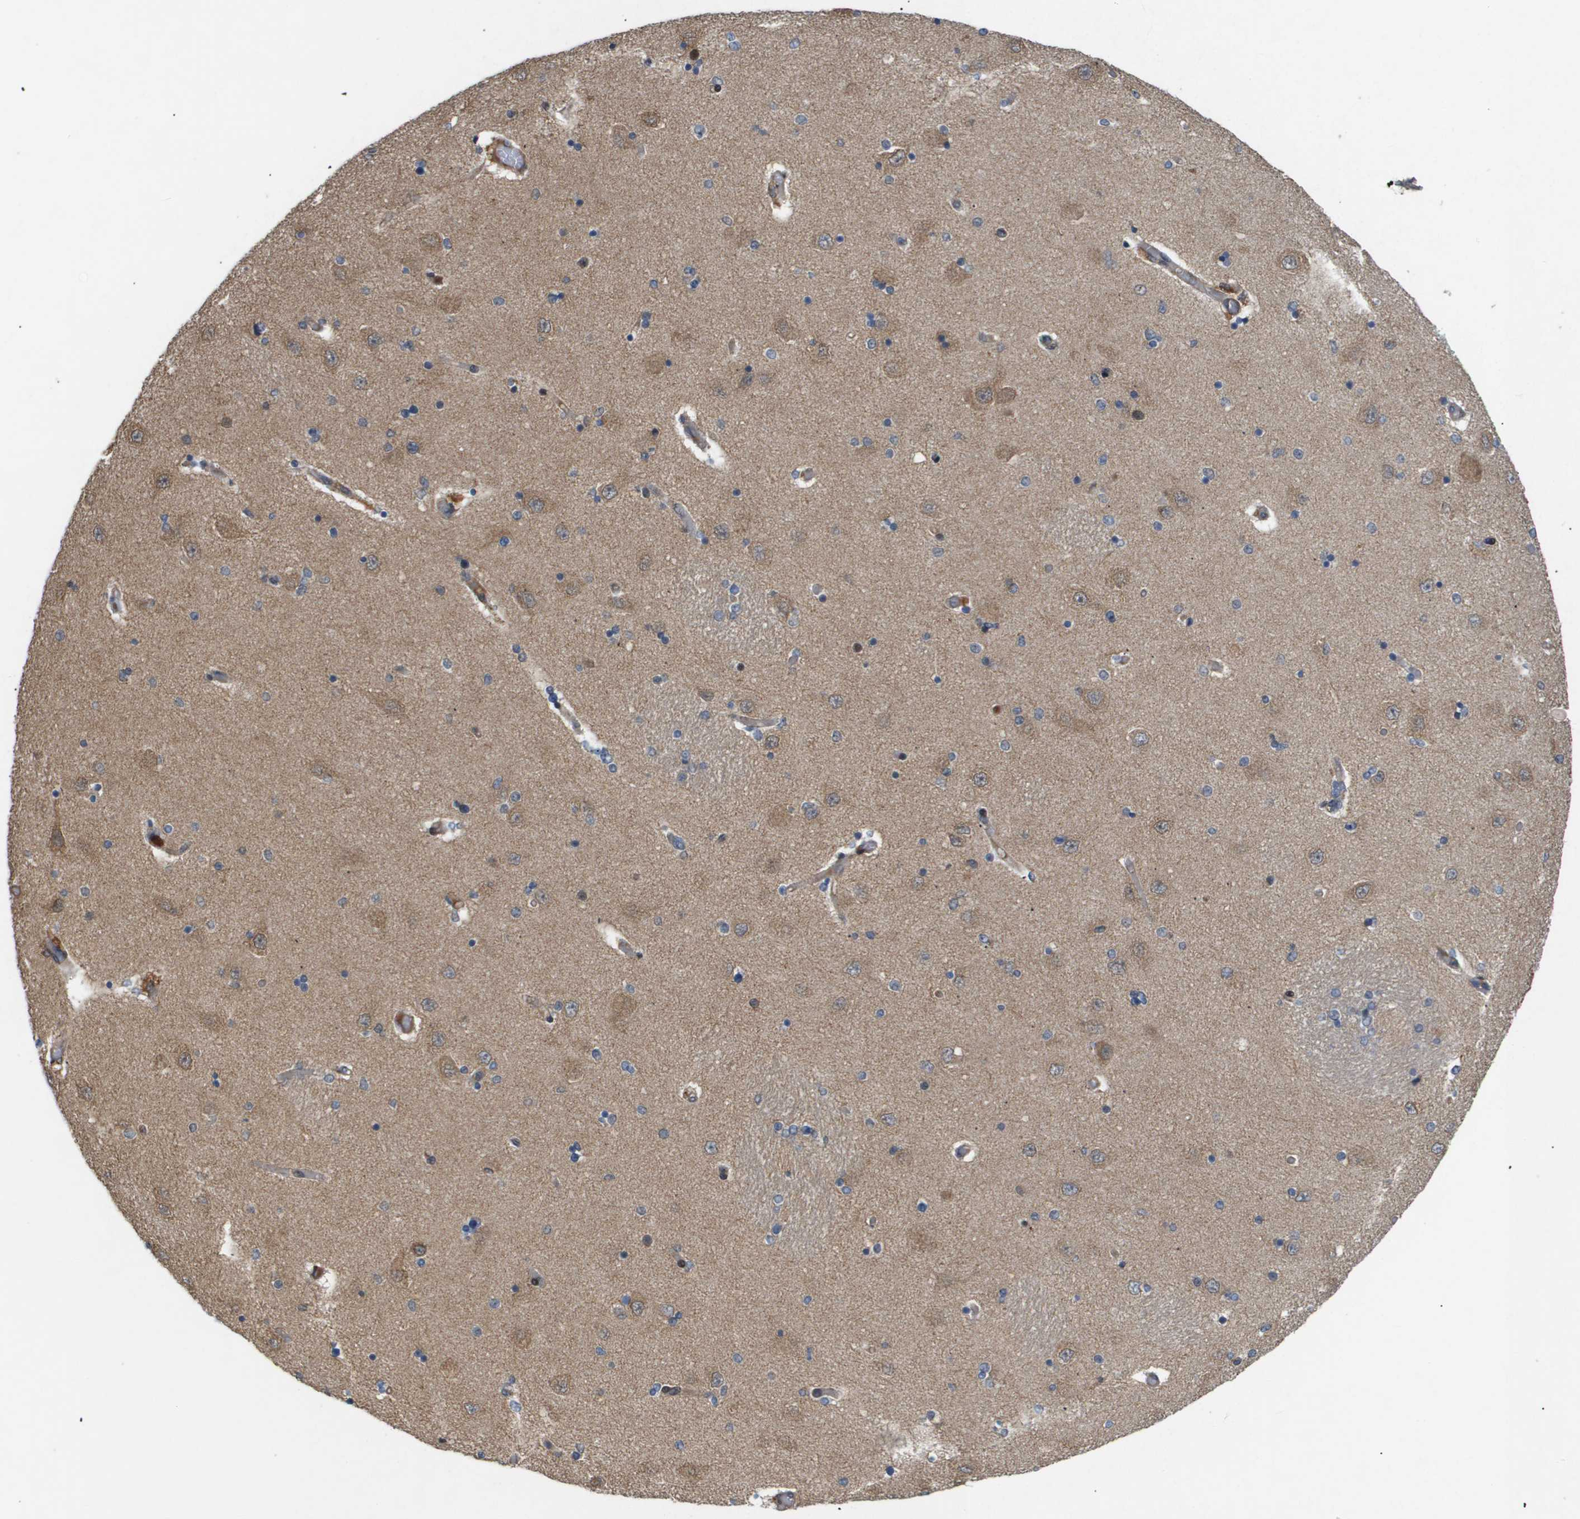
{"staining": {"intensity": "negative", "quantity": "none", "location": "none"}, "tissue": "hippocampus", "cell_type": "Glial cells", "image_type": "normal", "snomed": [{"axis": "morphology", "description": "Normal tissue, NOS"}, {"axis": "topography", "description": "Hippocampus"}], "caption": "Hippocampus stained for a protein using immunohistochemistry (IHC) reveals no staining glial cells.", "gene": "PDGFB", "patient": {"sex": "female", "age": 54}}